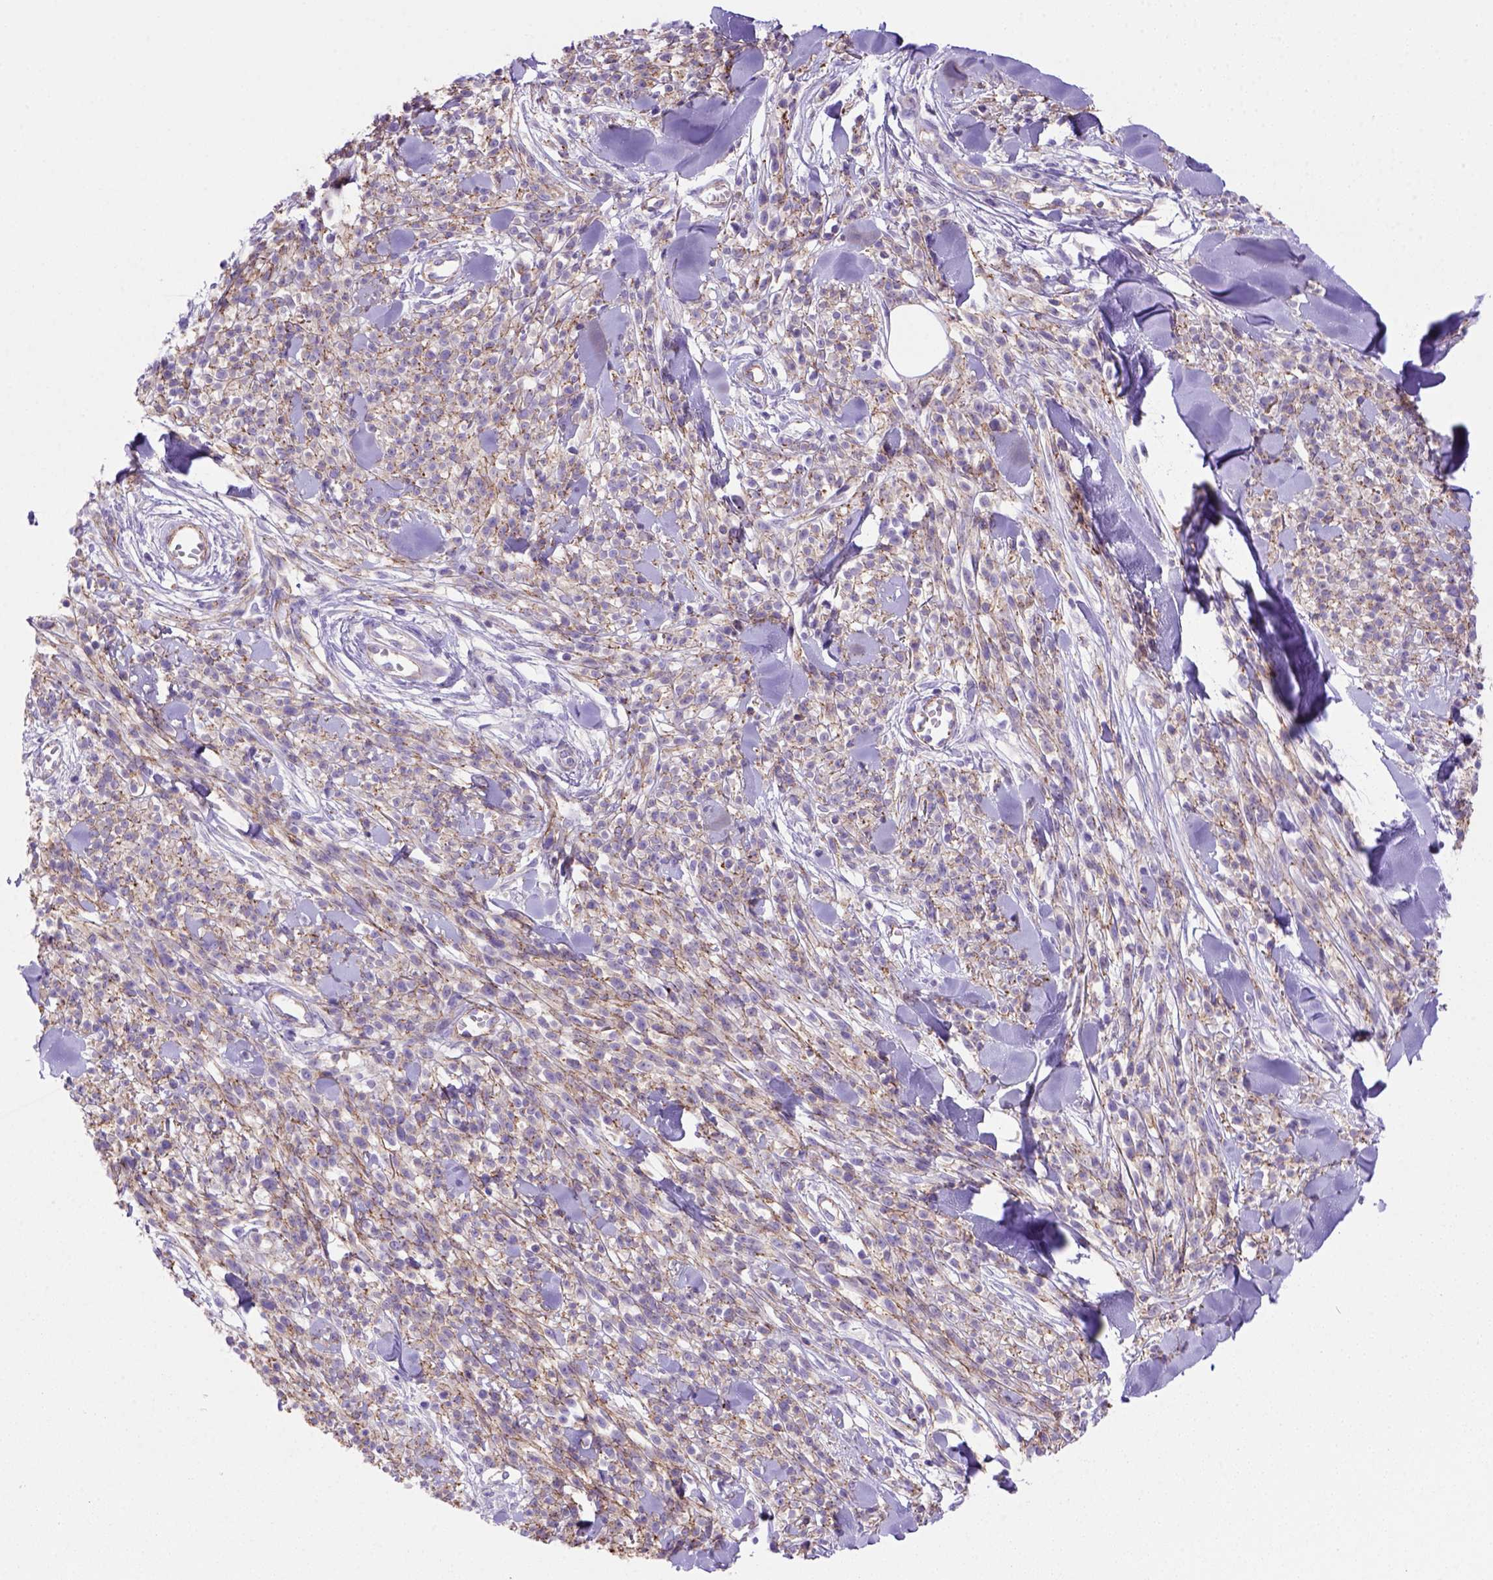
{"staining": {"intensity": "moderate", "quantity": ">75%", "location": "cytoplasmic/membranous"}, "tissue": "melanoma", "cell_type": "Tumor cells", "image_type": "cancer", "snomed": [{"axis": "morphology", "description": "Malignant melanoma, NOS"}, {"axis": "topography", "description": "Skin"}, {"axis": "topography", "description": "Skin of trunk"}], "caption": "Immunohistochemical staining of human melanoma shows medium levels of moderate cytoplasmic/membranous staining in about >75% of tumor cells.", "gene": "PEX12", "patient": {"sex": "male", "age": 74}}